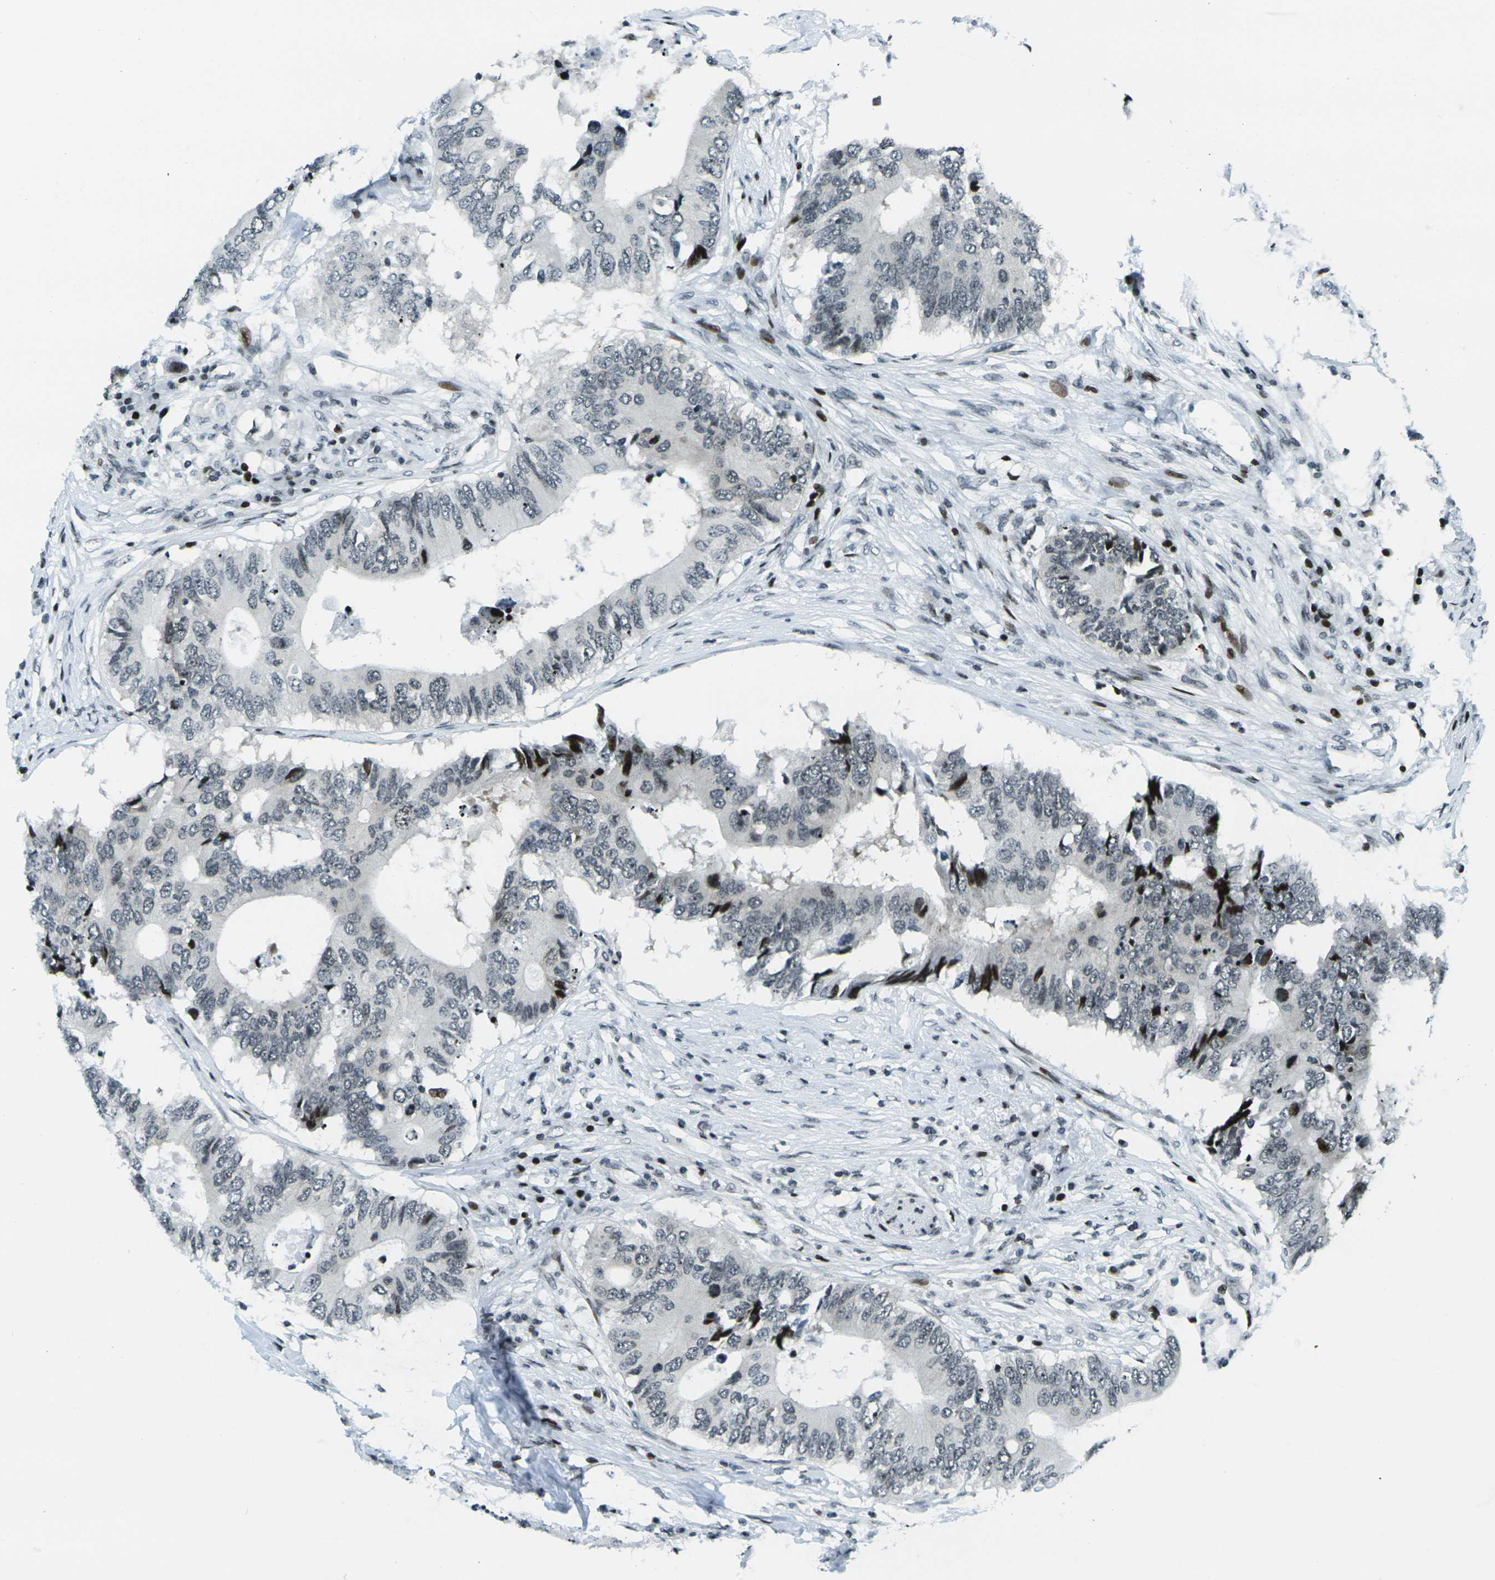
{"staining": {"intensity": "moderate", "quantity": "<25%", "location": "nuclear"}, "tissue": "colorectal cancer", "cell_type": "Tumor cells", "image_type": "cancer", "snomed": [{"axis": "morphology", "description": "Adenocarcinoma, NOS"}, {"axis": "topography", "description": "Colon"}], "caption": "Immunohistochemical staining of colorectal cancer exhibits low levels of moderate nuclear protein expression in approximately <25% of tumor cells.", "gene": "H3-3A", "patient": {"sex": "male", "age": 71}}